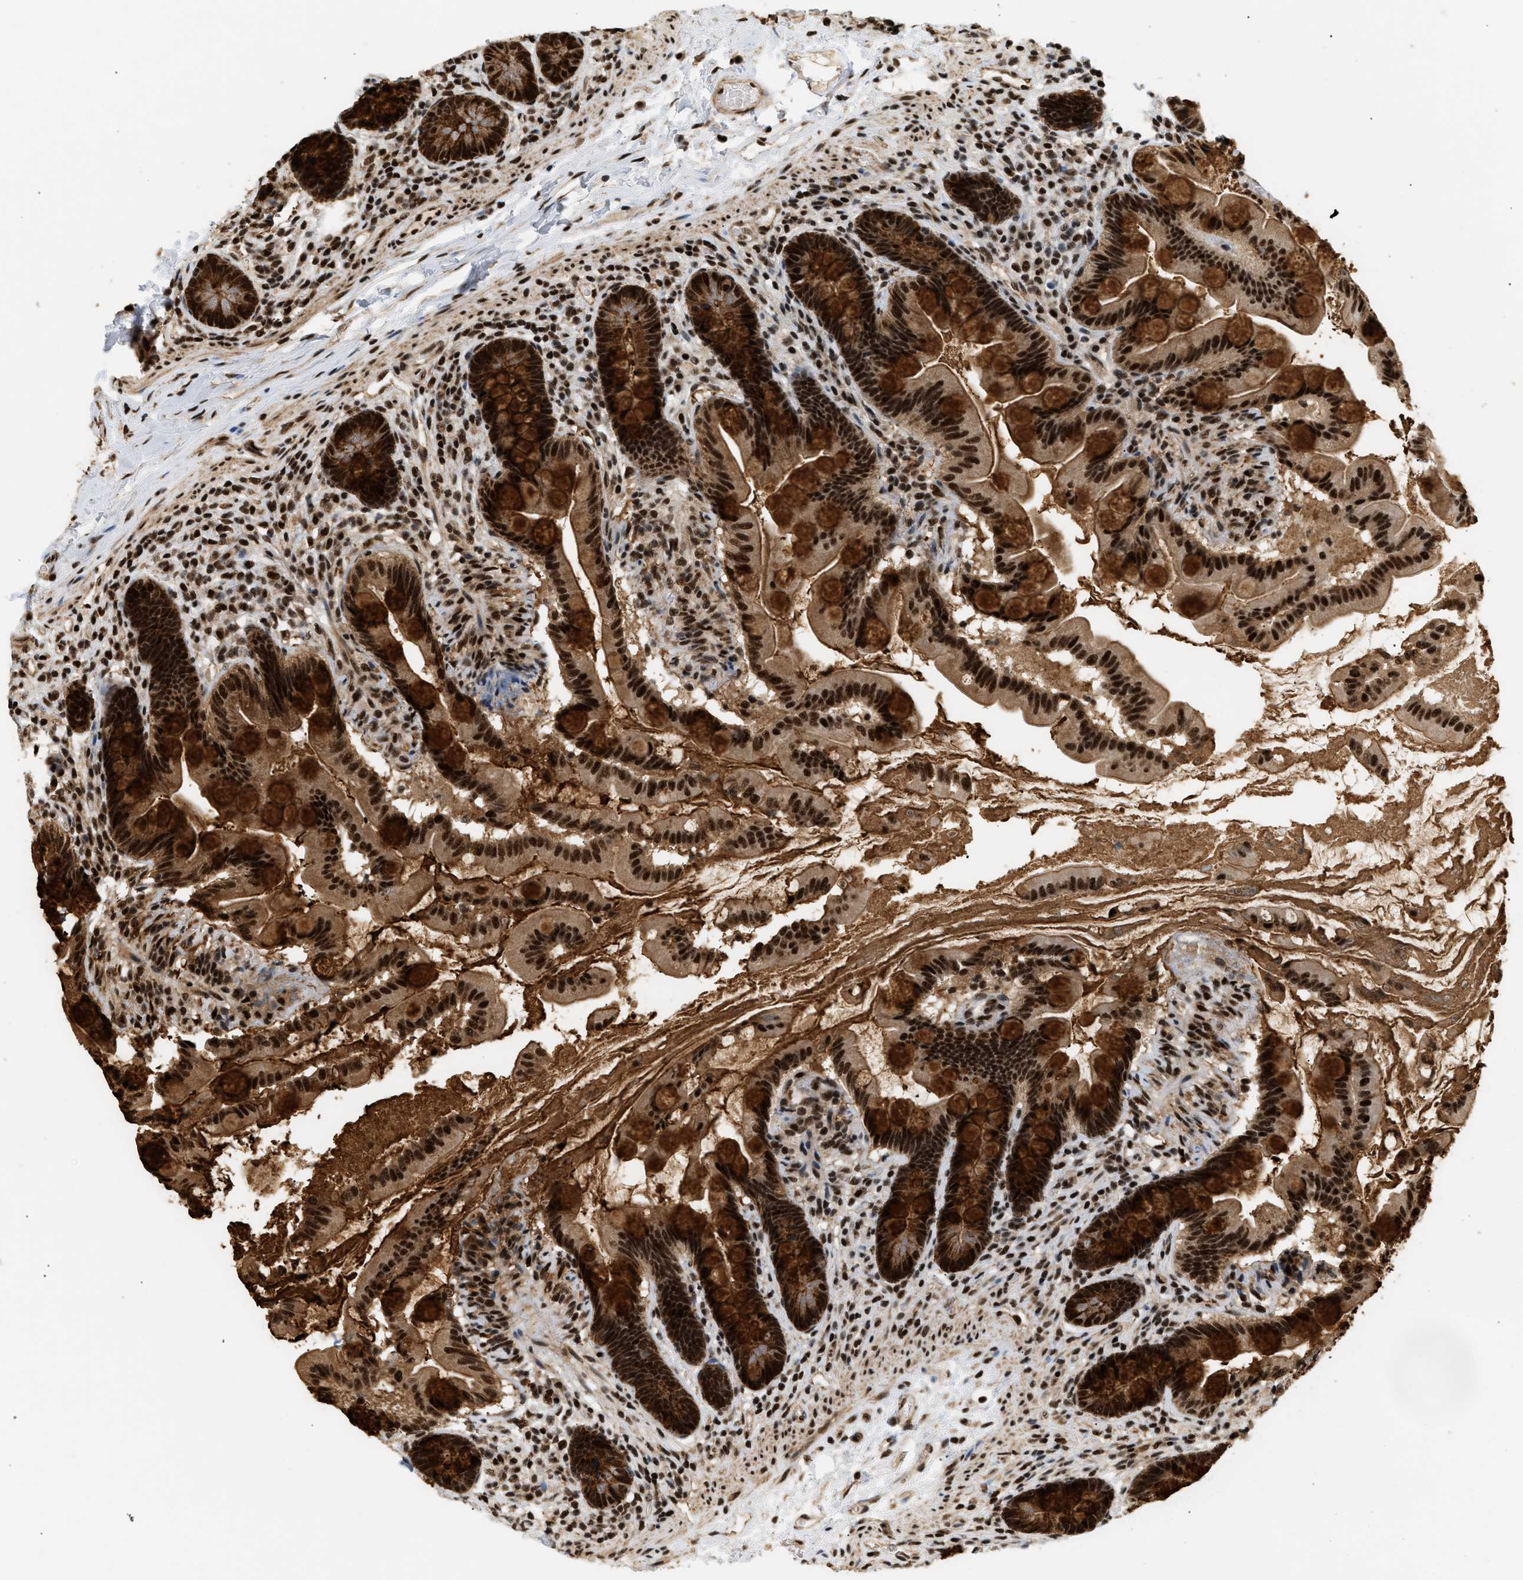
{"staining": {"intensity": "strong", "quantity": ">75%", "location": "cytoplasmic/membranous,nuclear"}, "tissue": "small intestine", "cell_type": "Glandular cells", "image_type": "normal", "snomed": [{"axis": "morphology", "description": "Normal tissue, NOS"}, {"axis": "topography", "description": "Small intestine"}], "caption": "Benign small intestine was stained to show a protein in brown. There is high levels of strong cytoplasmic/membranous,nuclear positivity in approximately >75% of glandular cells. The protein is stained brown, and the nuclei are stained in blue (DAB IHC with brightfield microscopy, high magnification).", "gene": "RBM5", "patient": {"sex": "female", "age": 56}}